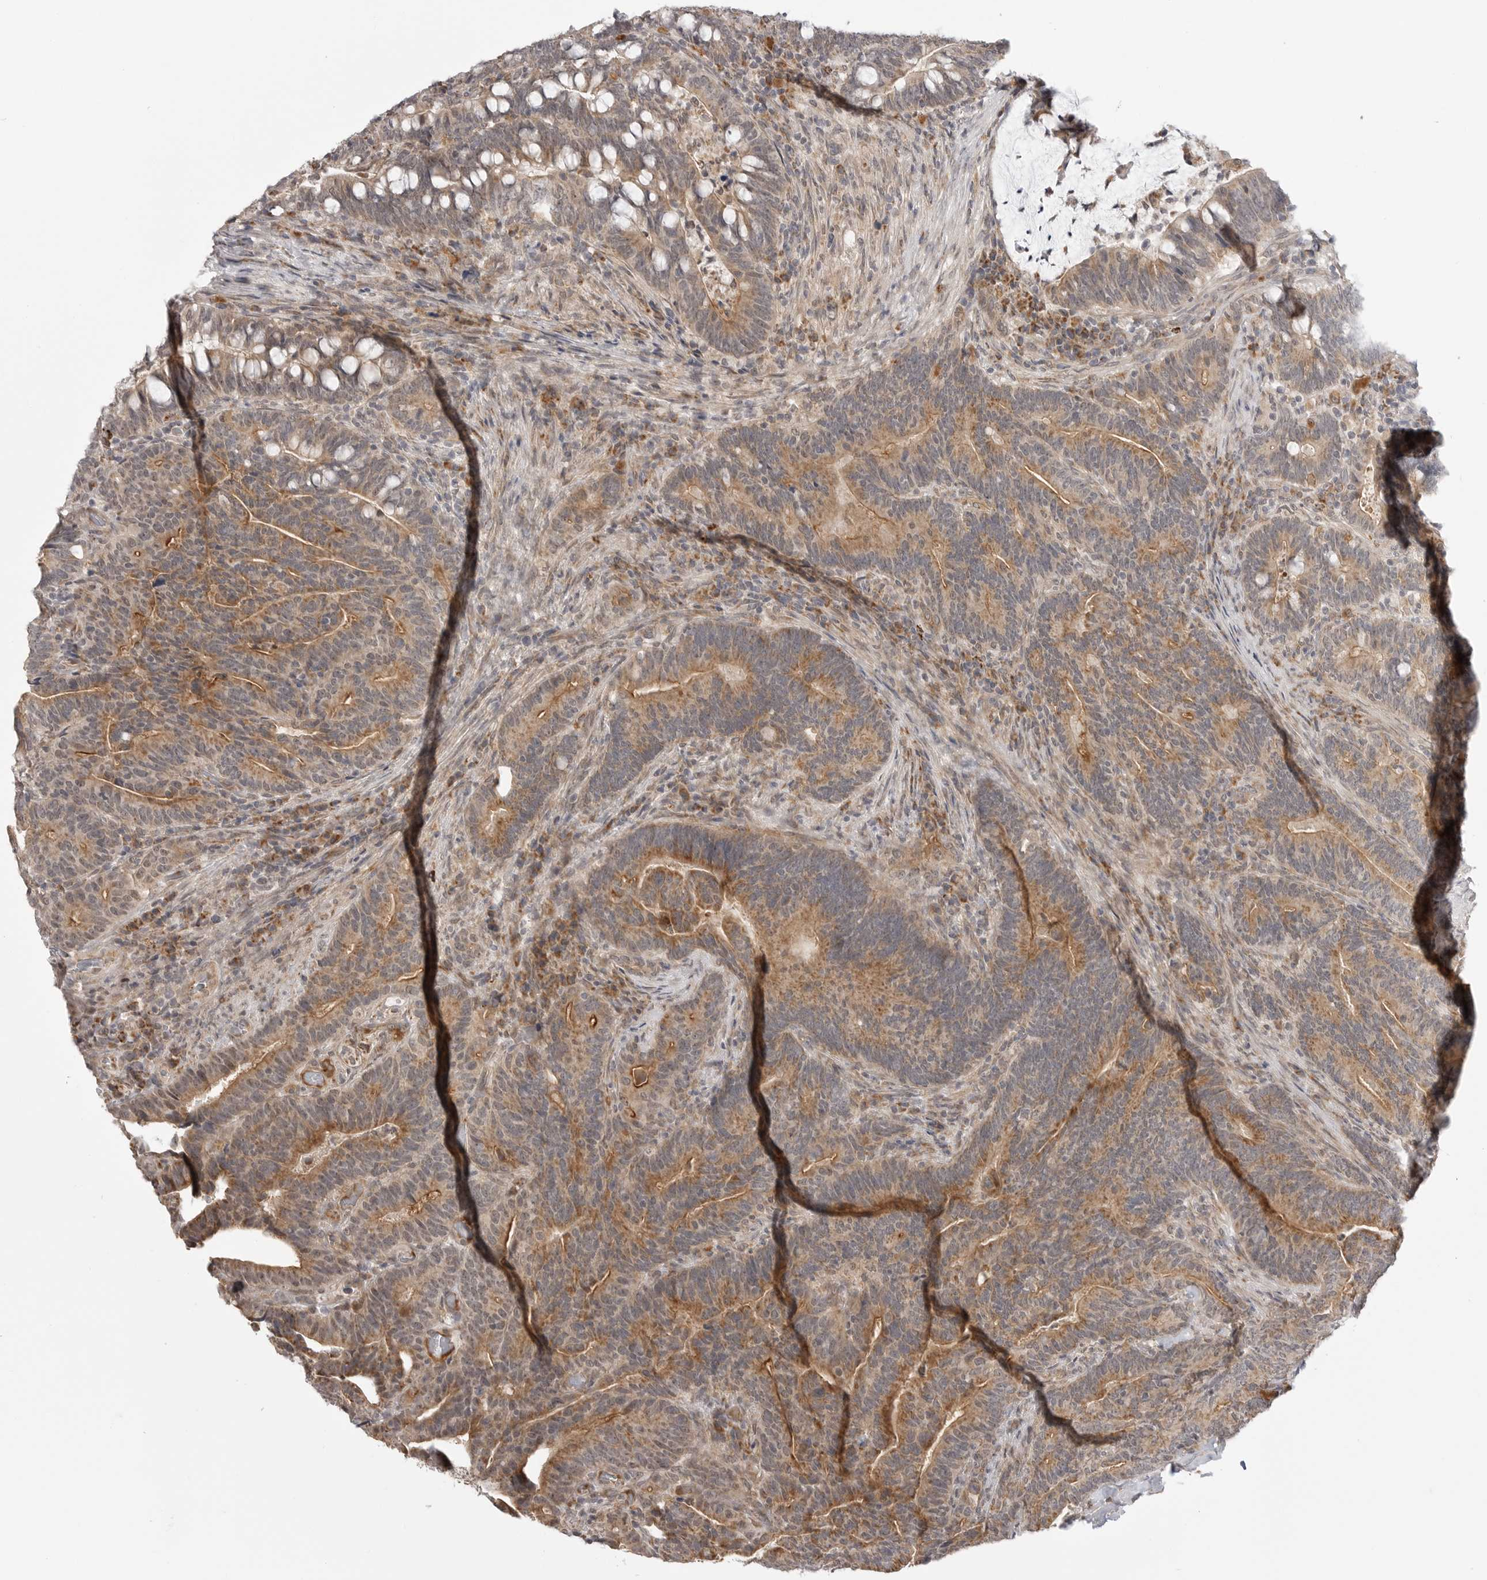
{"staining": {"intensity": "moderate", "quantity": ">75%", "location": "cytoplasmic/membranous"}, "tissue": "colorectal cancer", "cell_type": "Tumor cells", "image_type": "cancer", "snomed": [{"axis": "morphology", "description": "Adenocarcinoma, NOS"}, {"axis": "topography", "description": "Colon"}], "caption": "Human colorectal cancer (adenocarcinoma) stained with a brown dye demonstrates moderate cytoplasmic/membranous positive expression in approximately >75% of tumor cells.", "gene": "KALRN", "patient": {"sex": "female", "age": 66}}